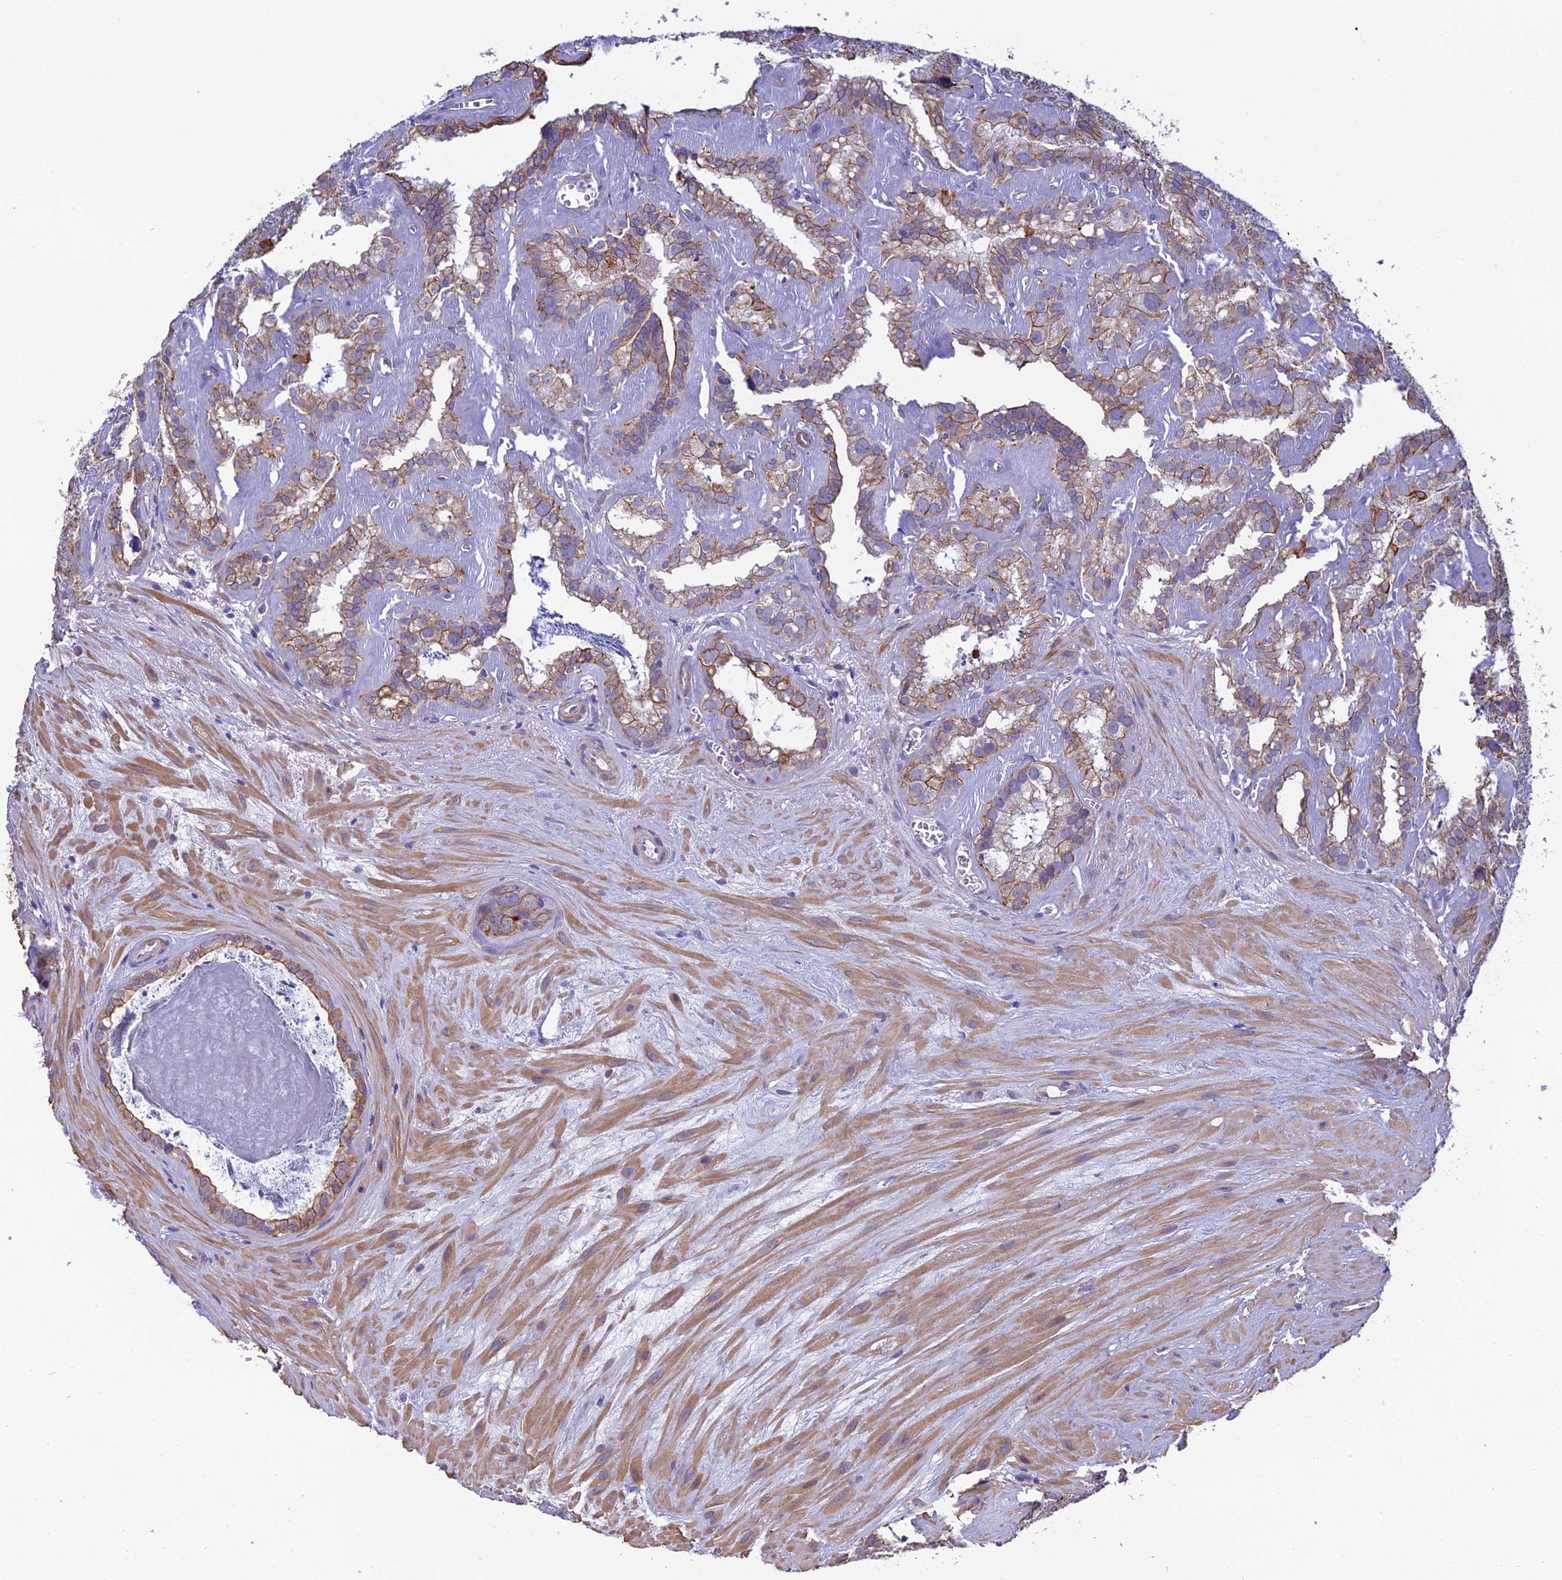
{"staining": {"intensity": "moderate", "quantity": ">75%", "location": "cytoplasmic/membranous"}, "tissue": "seminal vesicle", "cell_type": "Glandular cells", "image_type": "normal", "snomed": [{"axis": "morphology", "description": "Normal tissue, NOS"}, {"axis": "topography", "description": "Prostate"}, {"axis": "topography", "description": "Seminal veicle"}], "caption": "Seminal vesicle stained with DAB (3,3'-diaminobenzidine) immunohistochemistry reveals medium levels of moderate cytoplasmic/membranous staining in approximately >75% of glandular cells. (DAB (3,3'-diaminobenzidine) = brown stain, brightfield microscopy at high magnification).", "gene": "LZTS2", "patient": {"sex": "male", "age": 59}}